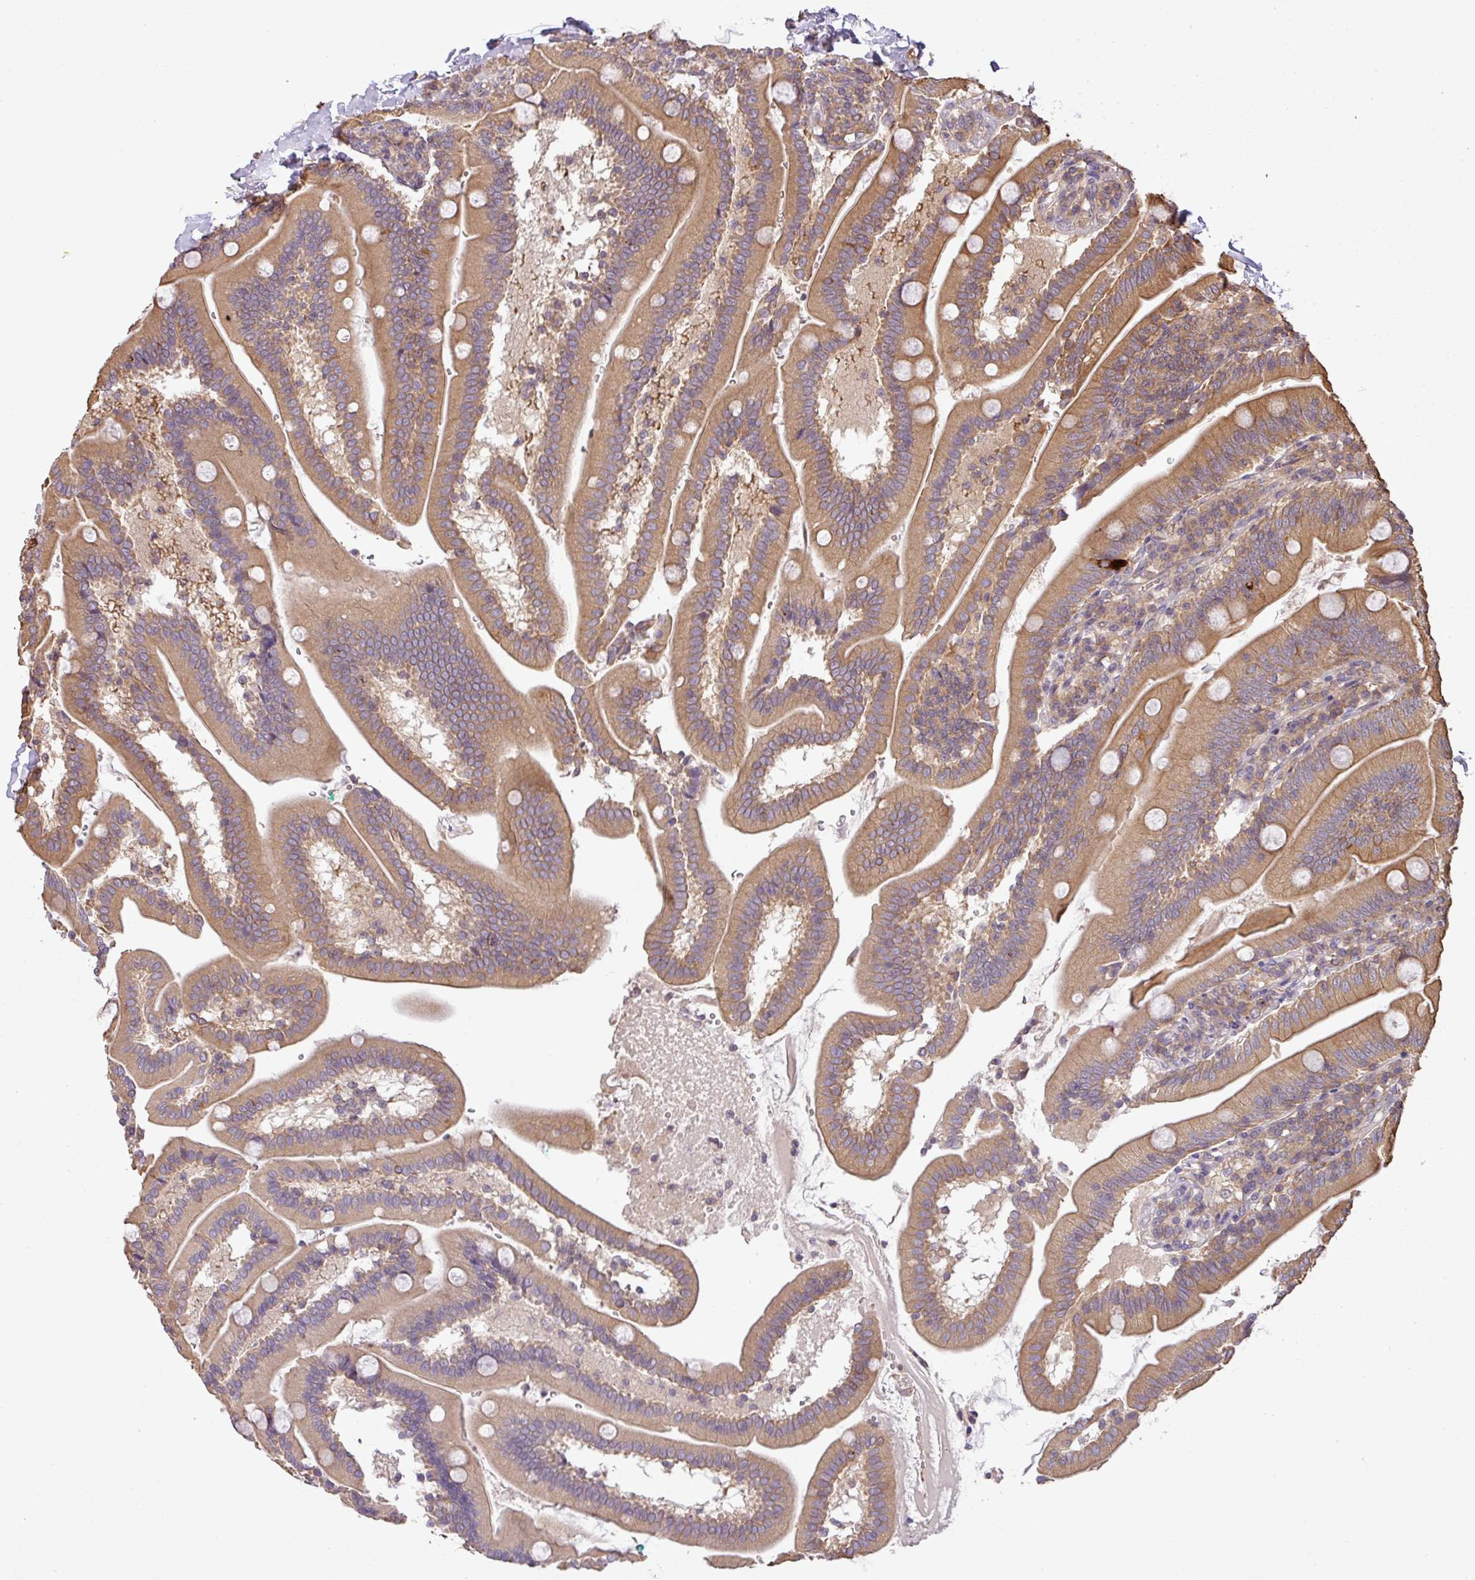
{"staining": {"intensity": "moderate", "quantity": ">75%", "location": "cytoplasmic/membranous"}, "tissue": "duodenum", "cell_type": "Glandular cells", "image_type": "normal", "snomed": [{"axis": "morphology", "description": "Normal tissue, NOS"}, {"axis": "topography", "description": "Duodenum"}], "caption": "Moderate cytoplasmic/membranous expression for a protein is seen in approximately >75% of glandular cells of normal duodenum using immunohistochemistry.", "gene": "VENTX", "patient": {"sex": "female", "age": 67}}